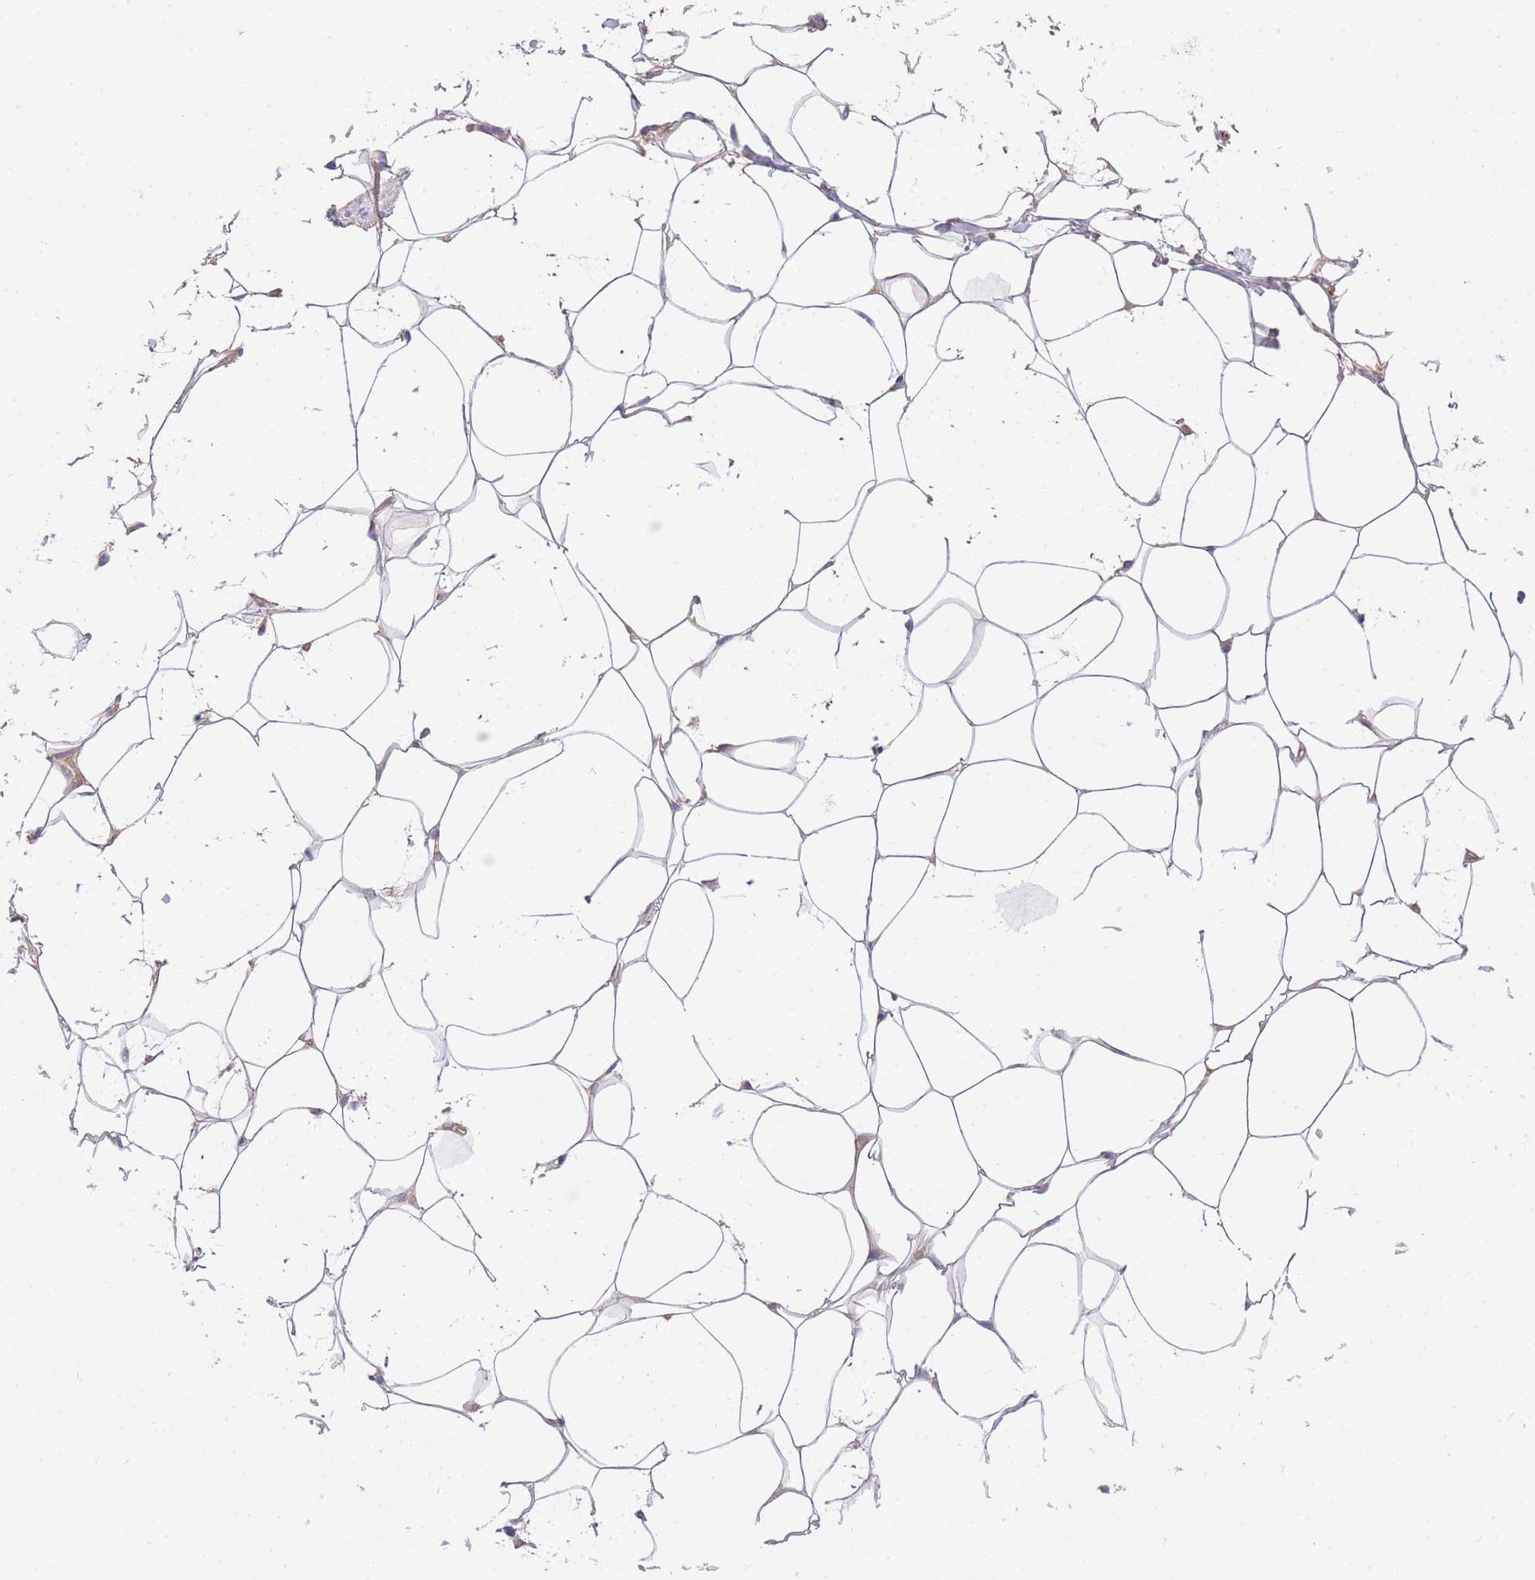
{"staining": {"intensity": "negative", "quantity": "none", "location": "none"}, "tissue": "adipose tissue", "cell_type": "Adipocytes", "image_type": "normal", "snomed": [{"axis": "morphology", "description": "Normal tissue, NOS"}, {"axis": "topography", "description": "Breast"}], "caption": "High power microscopy micrograph of an IHC image of benign adipose tissue, revealing no significant staining in adipocytes. Nuclei are stained in blue.", "gene": "INSYN2B", "patient": {"sex": "female", "age": 26}}